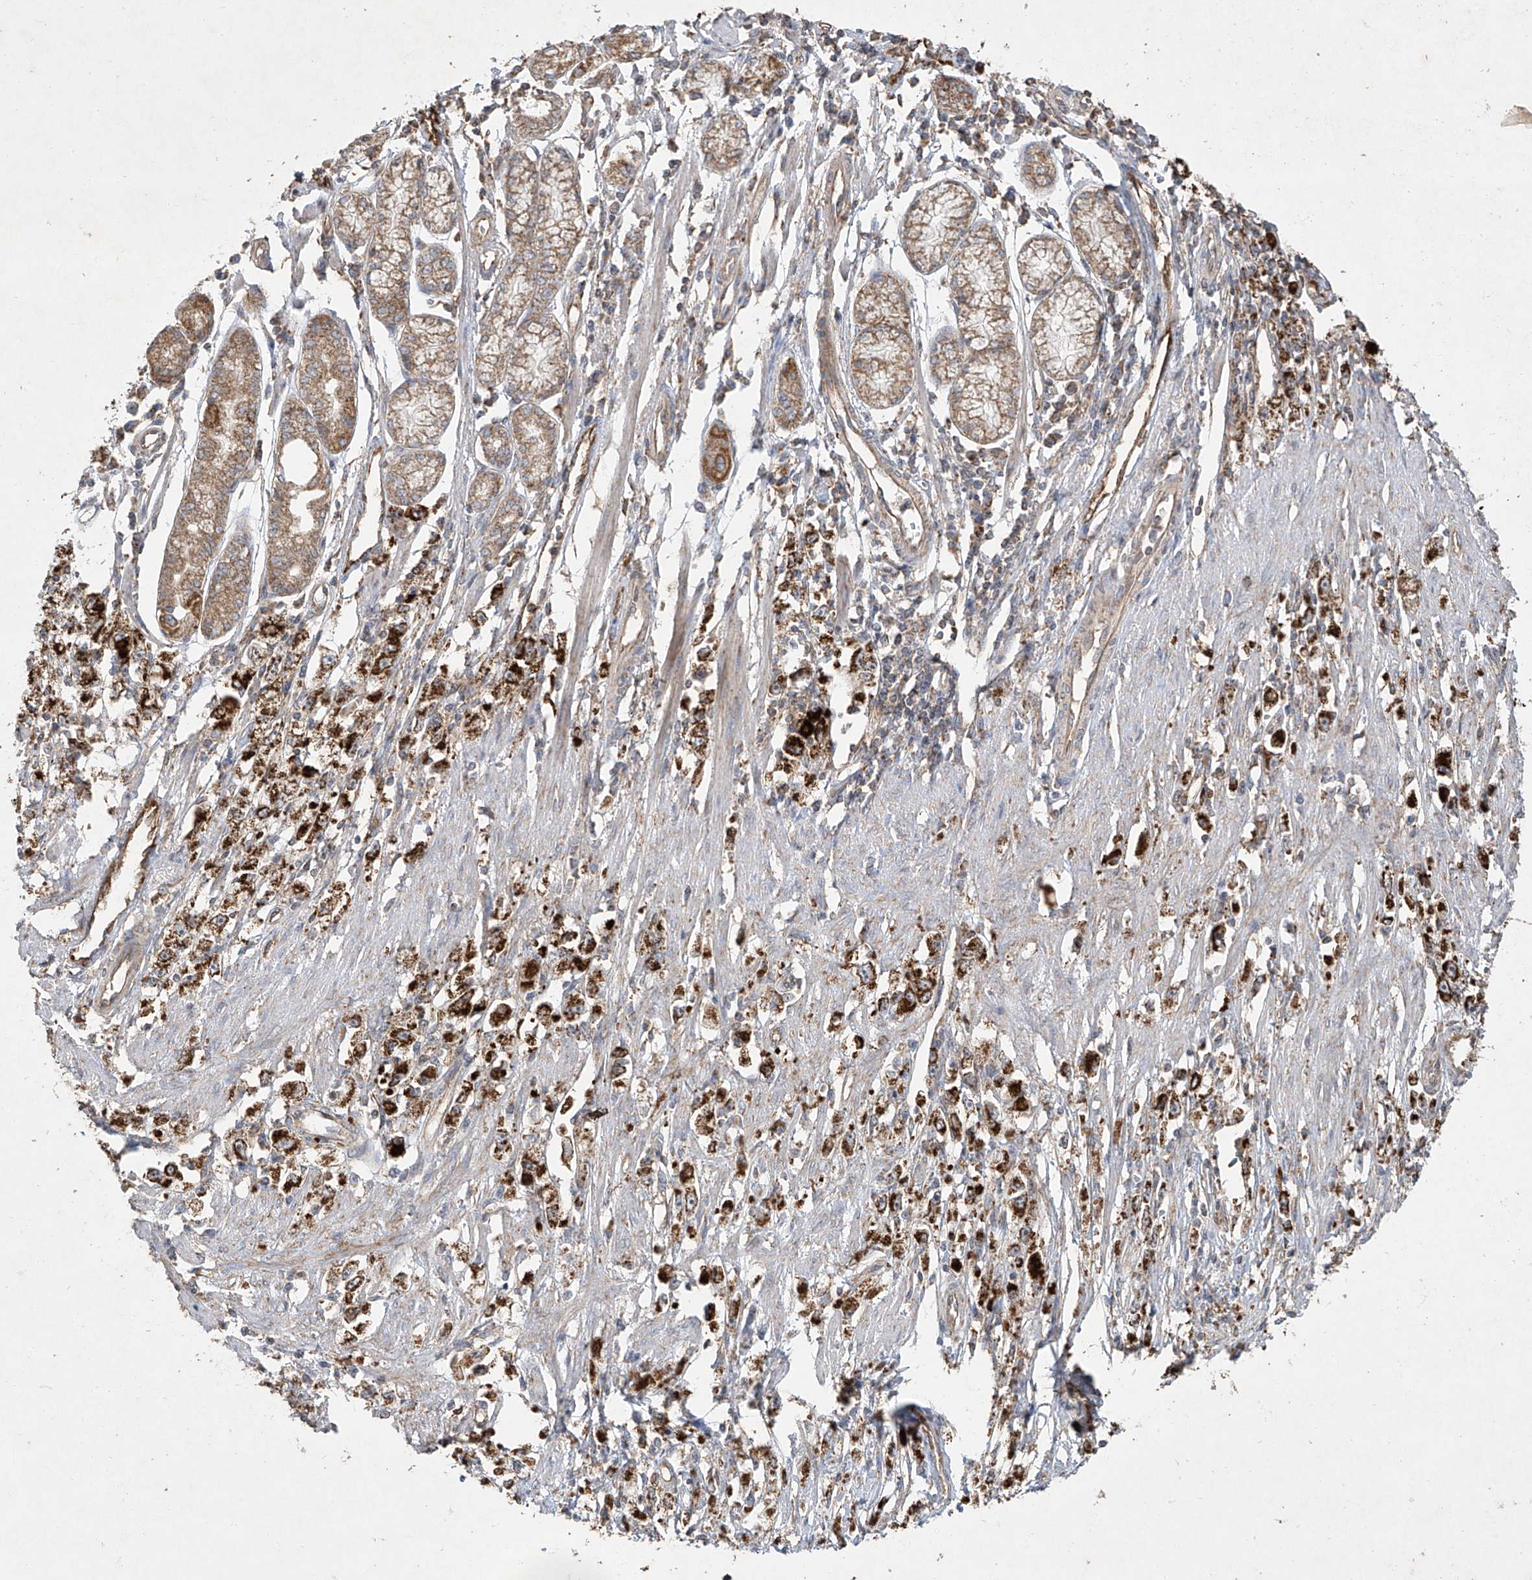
{"staining": {"intensity": "strong", "quantity": ">75%", "location": "cytoplasmic/membranous"}, "tissue": "stomach cancer", "cell_type": "Tumor cells", "image_type": "cancer", "snomed": [{"axis": "morphology", "description": "Adenocarcinoma, NOS"}, {"axis": "topography", "description": "Stomach"}], "caption": "Brown immunohistochemical staining in human stomach cancer (adenocarcinoma) reveals strong cytoplasmic/membranous expression in about >75% of tumor cells.", "gene": "UQCC1", "patient": {"sex": "female", "age": 59}}